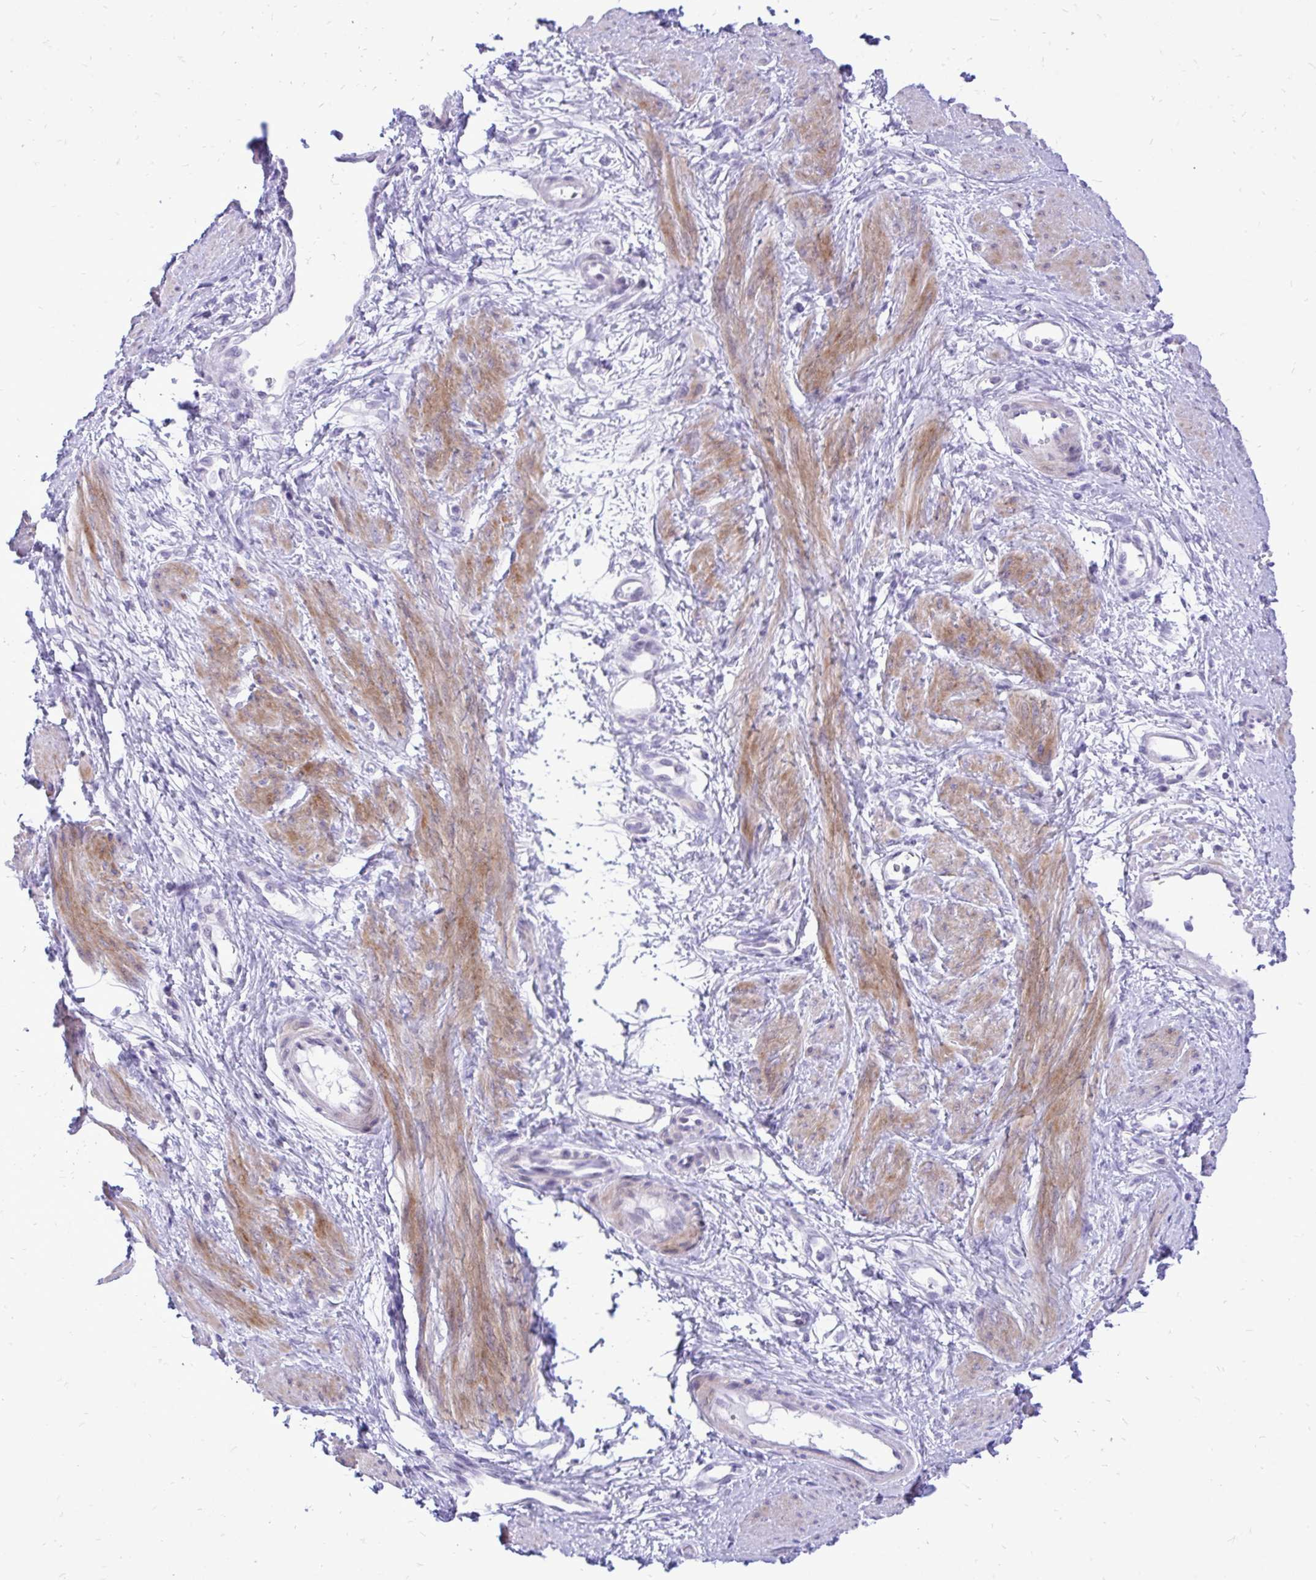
{"staining": {"intensity": "moderate", "quantity": "25%-75%", "location": "cytoplasmic/membranous"}, "tissue": "smooth muscle", "cell_type": "Smooth muscle cells", "image_type": "normal", "snomed": [{"axis": "morphology", "description": "Normal tissue, NOS"}, {"axis": "topography", "description": "Smooth muscle"}, {"axis": "topography", "description": "Uterus"}], "caption": "Smooth muscle stained with DAB immunohistochemistry shows medium levels of moderate cytoplasmic/membranous expression in approximately 25%-75% of smooth muscle cells.", "gene": "GABRA1", "patient": {"sex": "female", "age": 39}}